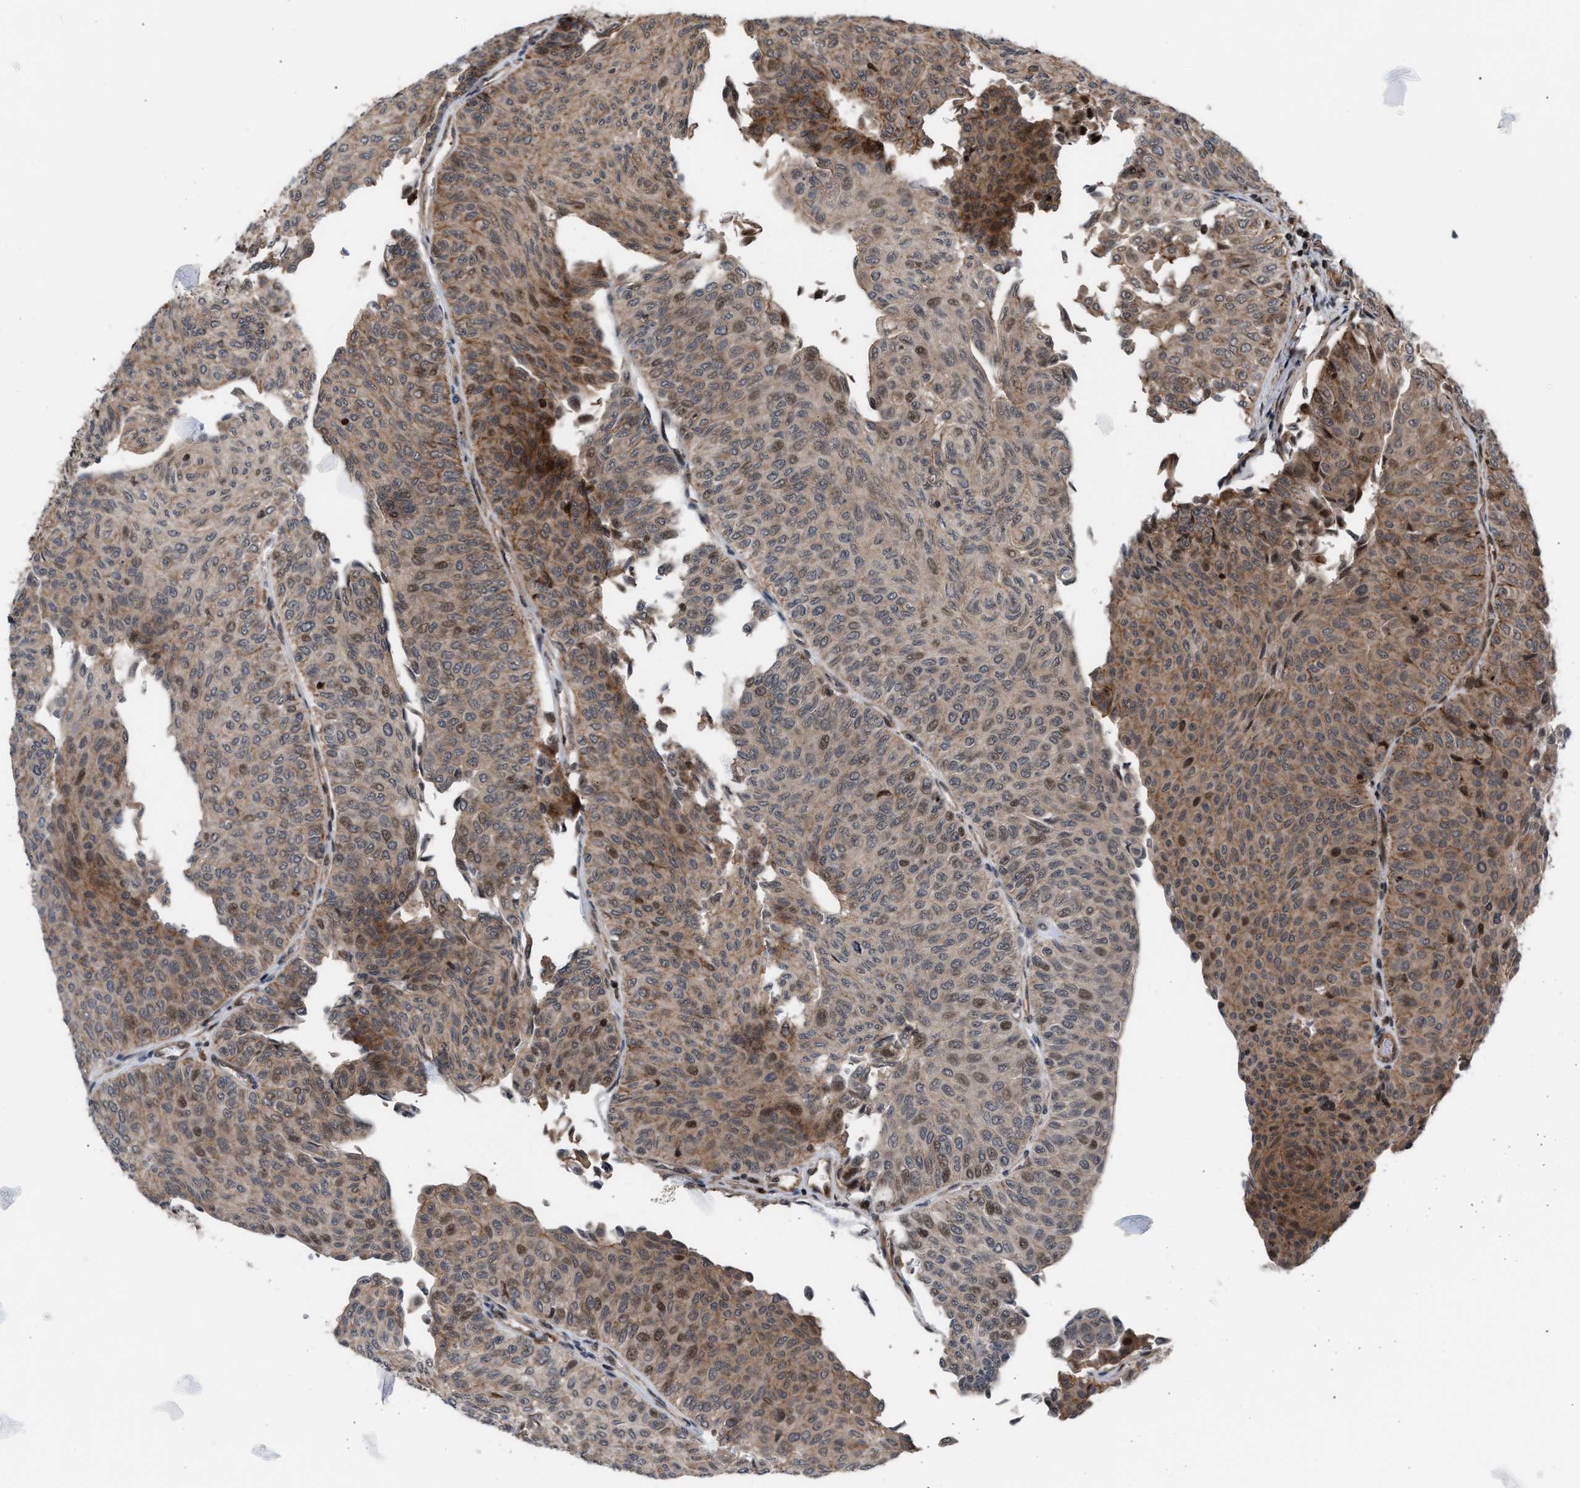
{"staining": {"intensity": "moderate", "quantity": "25%-75%", "location": "cytoplasmic/membranous,nuclear"}, "tissue": "urothelial cancer", "cell_type": "Tumor cells", "image_type": "cancer", "snomed": [{"axis": "morphology", "description": "Urothelial carcinoma, Low grade"}, {"axis": "topography", "description": "Urinary bladder"}], "caption": "Urothelial cancer stained with a protein marker reveals moderate staining in tumor cells.", "gene": "STAU2", "patient": {"sex": "male", "age": 78}}